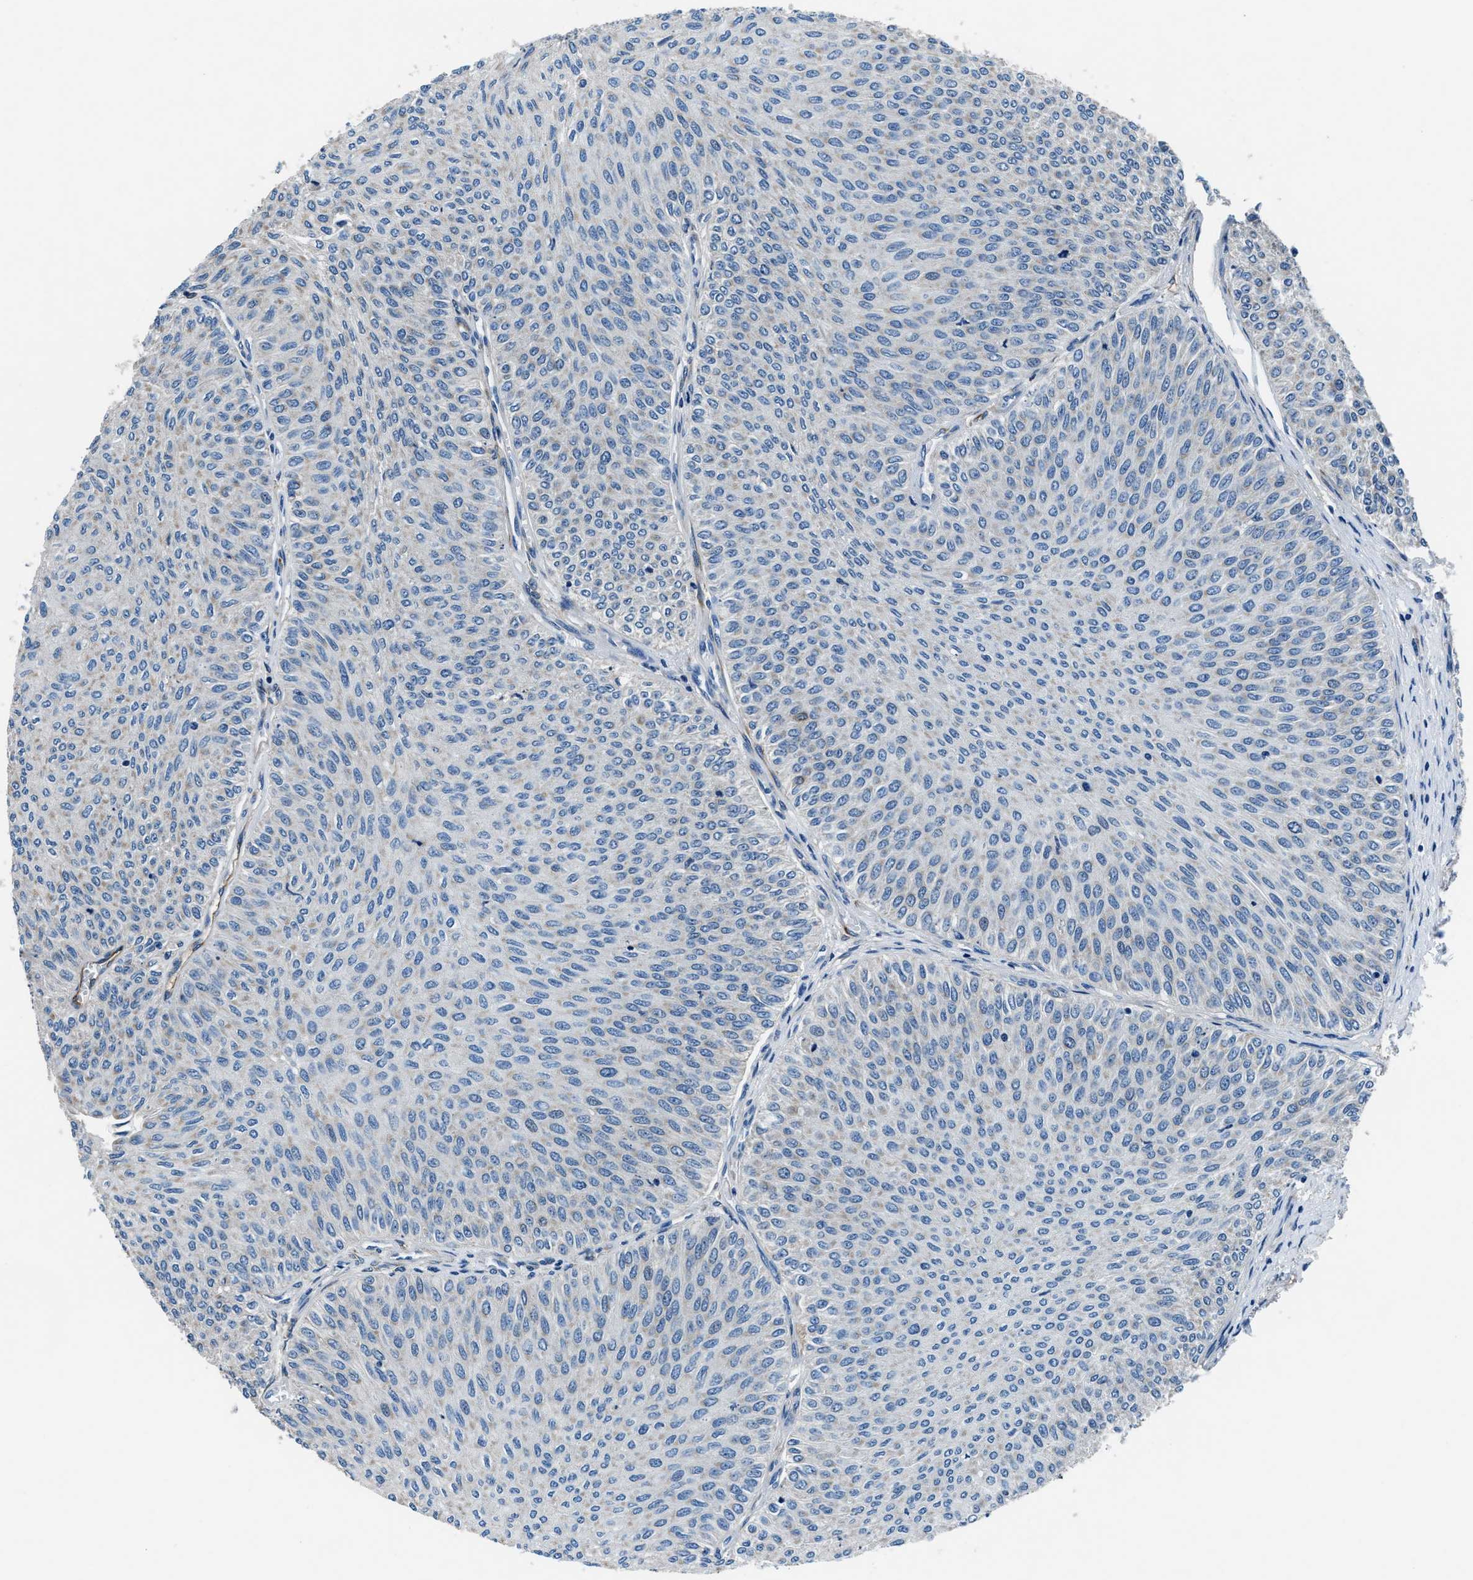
{"staining": {"intensity": "negative", "quantity": "none", "location": "none"}, "tissue": "urothelial cancer", "cell_type": "Tumor cells", "image_type": "cancer", "snomed": [{"axis": "morphology", "description": "Urothelial carcinoma, Low grade"}, {"axis": "topography", "description": "Urinary bladder"}], "caption": "Tumor cells are negative for protein expression in human urothelial cancer. (Immunohistochemistry, brightfield microscopy, high magnification).", "gene": "PRTFDC1", "patient": {"sex": "male", "age": 78}}